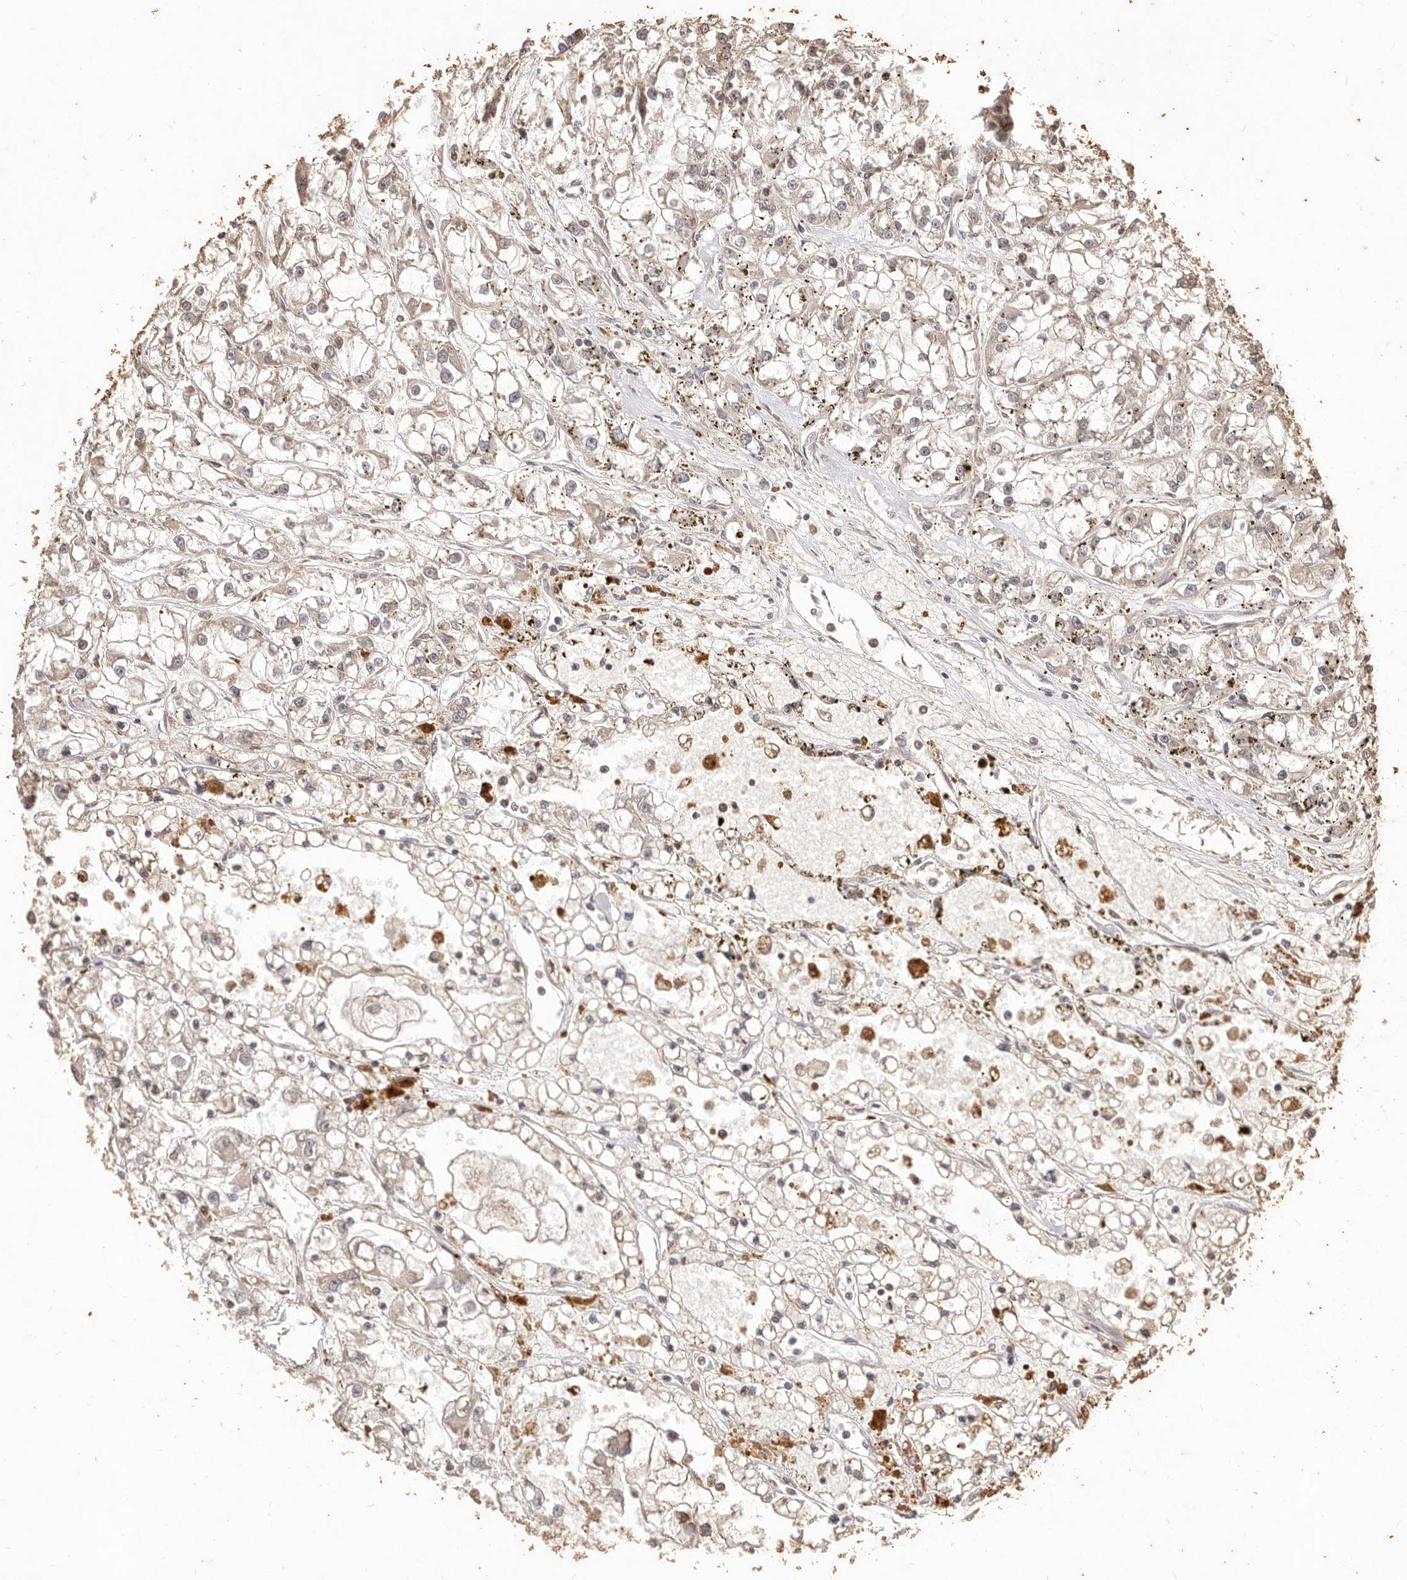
{"staining": {"intensity": "negative", "quantity": "none", "location": "none"}, "tissue": "renal cancer", "cell_type": "Tumor cells", "image_type": "cancer", "snomed": [{"axis": "morphology", "description": "Adenocarcinoma, NOS"}, {"axis": "topography", "description": "Kidney"}], "caption": "This is an immunohistochemistry (IHC) image of renal cancer (adenocarcinoma). There is no expression in tumor cells.", "gene": "KIF9", "patient": {"sex": "female", "age": 52}}